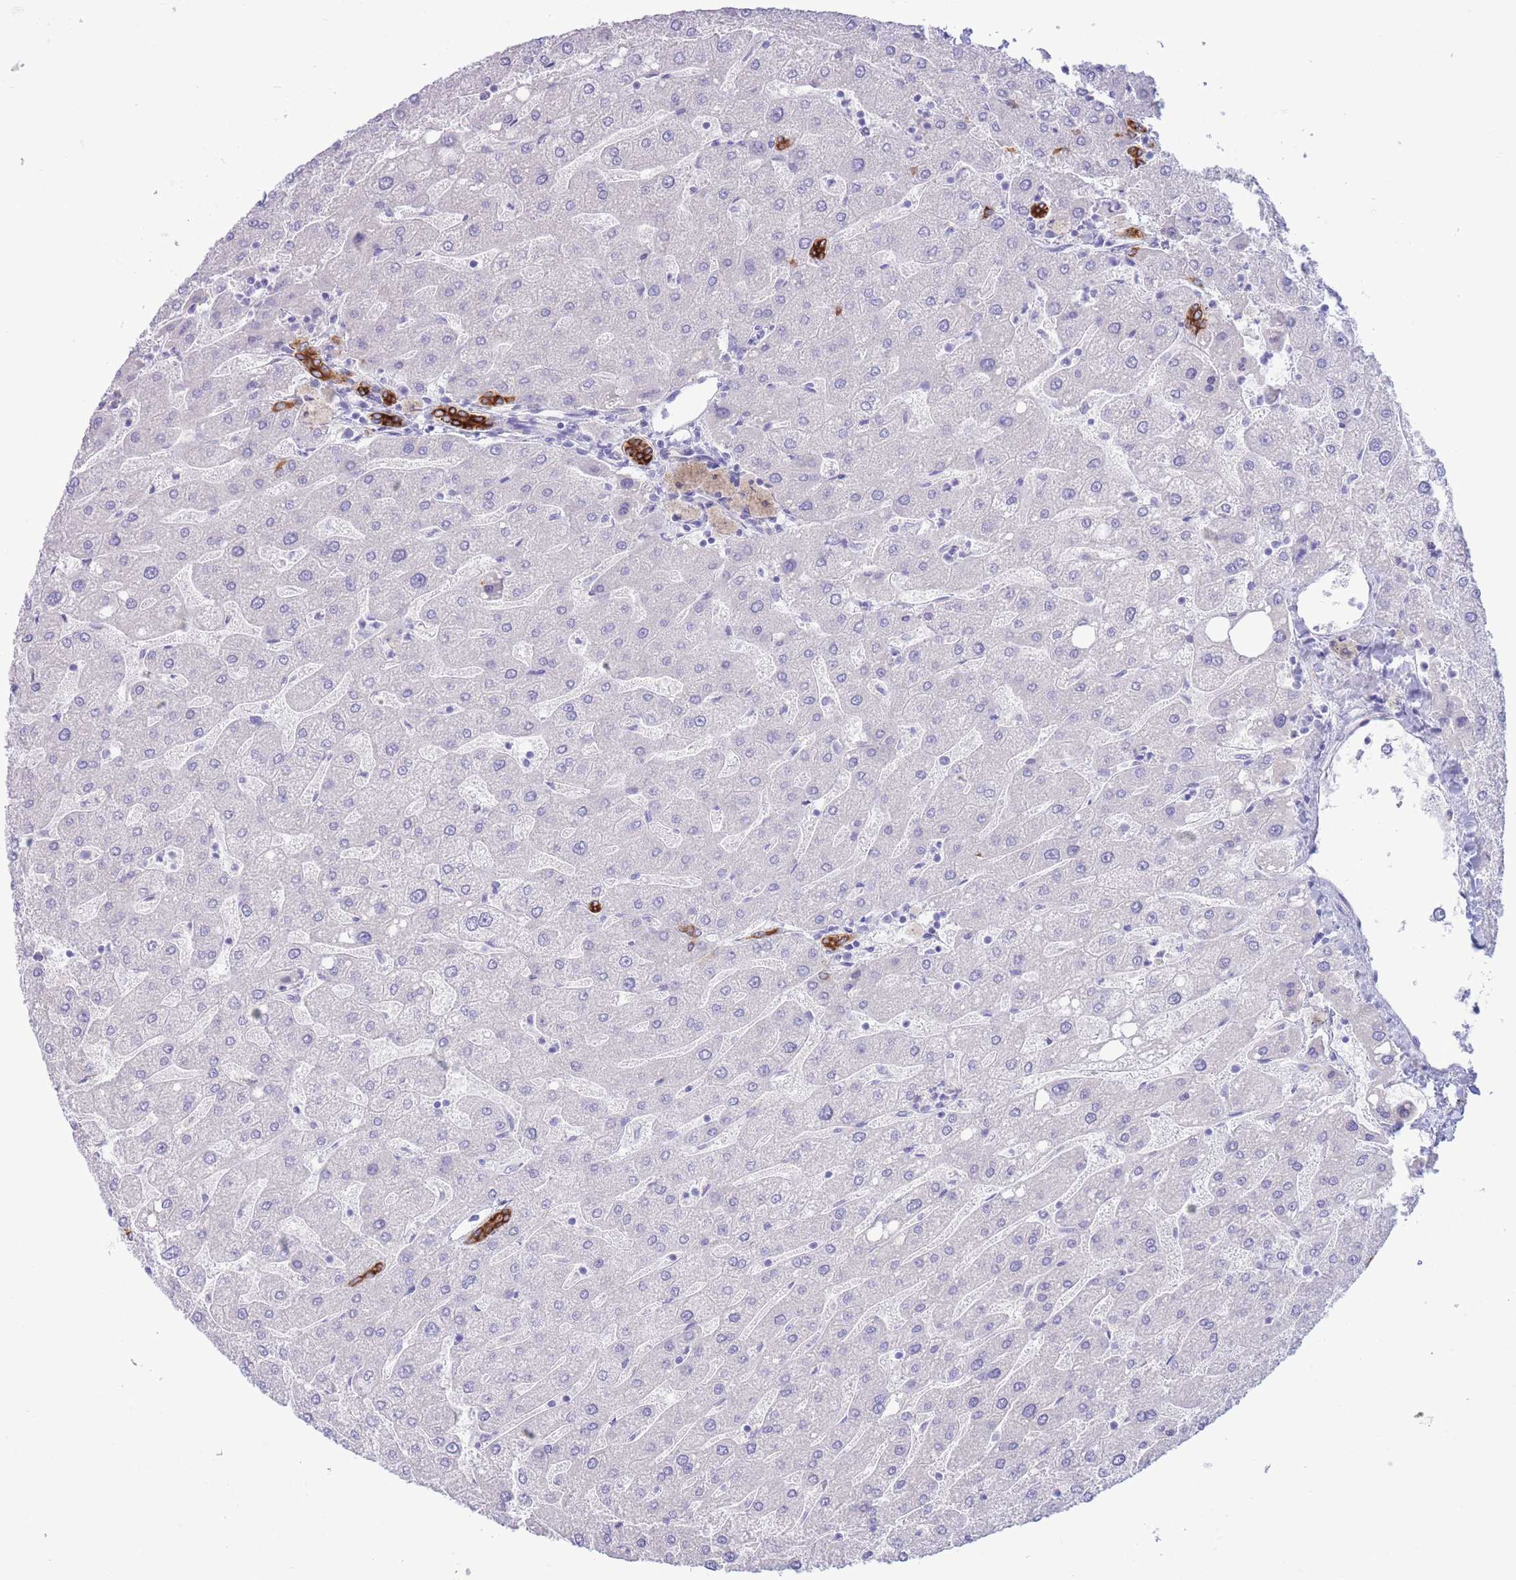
{"staining": {"intensity": "strong", "quantity": ">75%", "location": "cytoplasmic/membranous"}, "tissue": "liver", "cell_type": "Cholangiocytes", "image_type": "normal", "snomed": [{"axis": "morphology", "description": "Normal tissue, NOS"}, {"axis": "topography", "description": "Liver"}], "caption": "Normal liver displays strong cytoplasmic/membranous staining in approximately >75% of cholangiocytes, visualized by immunohistochemistry.", "gene": "VWA8", "patient": {"sex": "male", "age": 67}}